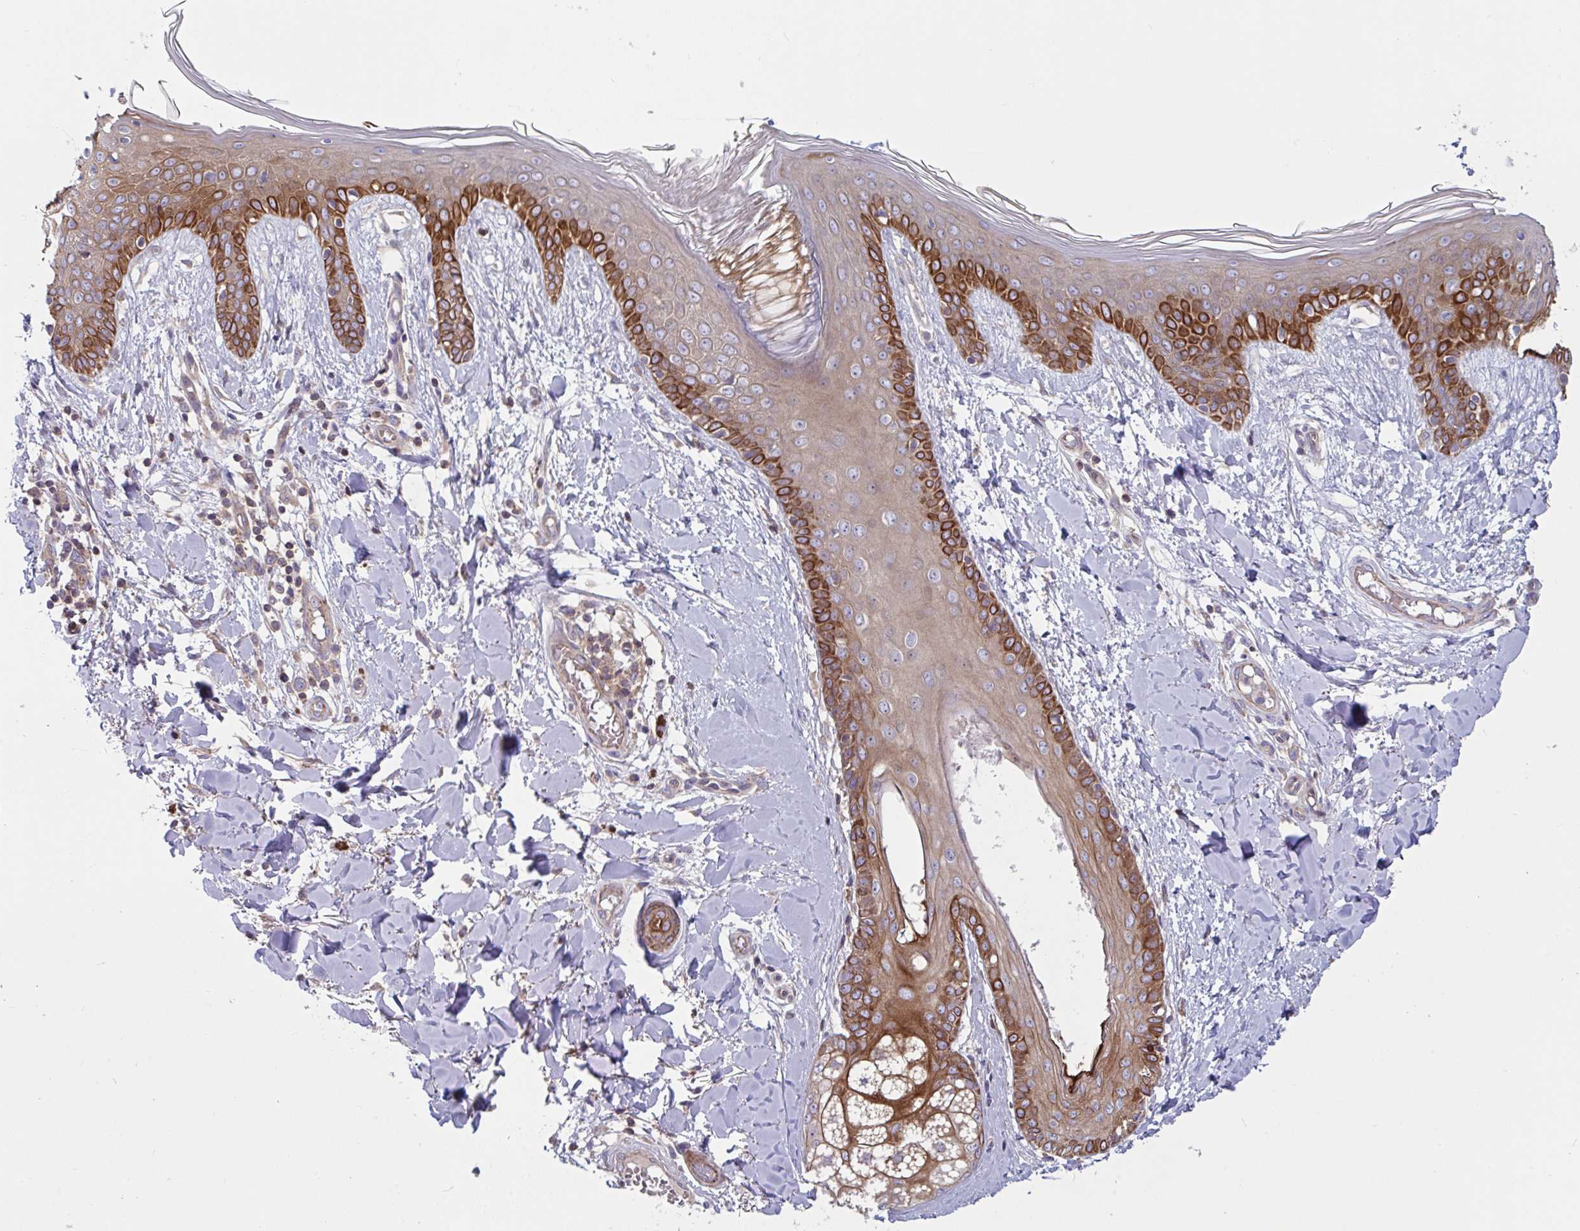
{"staining": {"intensity": "weak", "quantity": ">75%", "location": "cytoplasmic/membranous"}, "tissue": "skin", "cell_type": "Fibroblasts", "image_type": "normal", "snomed": [{"axis": "morphology", "description": "Normal tissue, NOS"}, {"axis": "topography", "description": "Skin"}], "caption": "A photomicrograph of skin stained for a protein exhibits weak cytoplasmic/membranous brown staining in fibroblasts.", "gene": "TANK", "patient": {"sex": "female", "age": 34}}